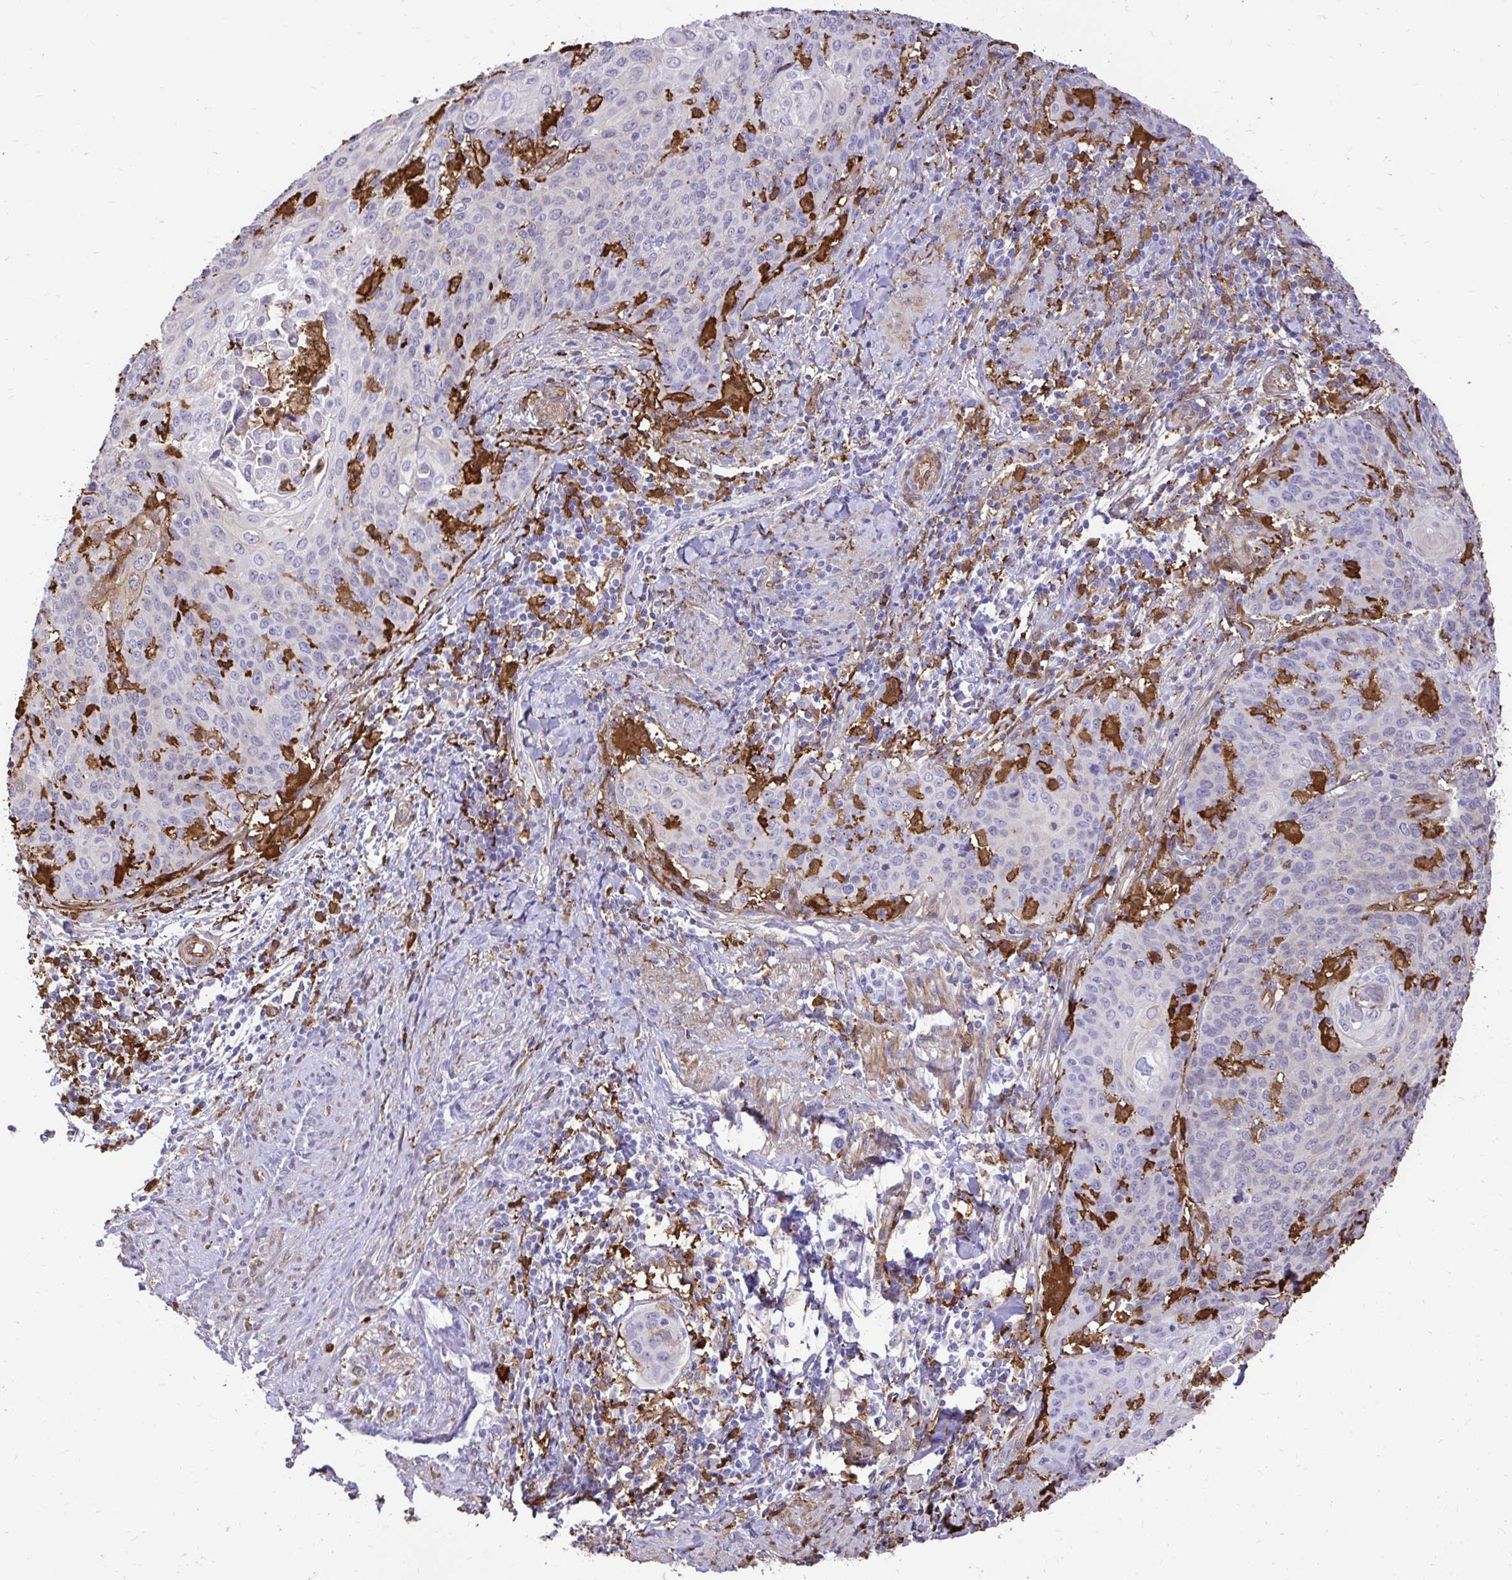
{"staining": {"intensity": "negative", "quantity": "none", "location": "none"}, "tissue": "cervical cancer", "cell_type": "Tumor cells", "image_type": "cancer", "snomed": [{"axis": "morphology", "description": "Squamous cell carcinoma, NOS"}, {"axis": "topography", "description": "Cervix"}], "caption": "DAB immunohistochemical staining of human cervical cancer (squamous cell carcinoma) exhibits no significant staining in tumor cells.", "gene": "GSN", "patient": {"sex": "female", "age": 65}}